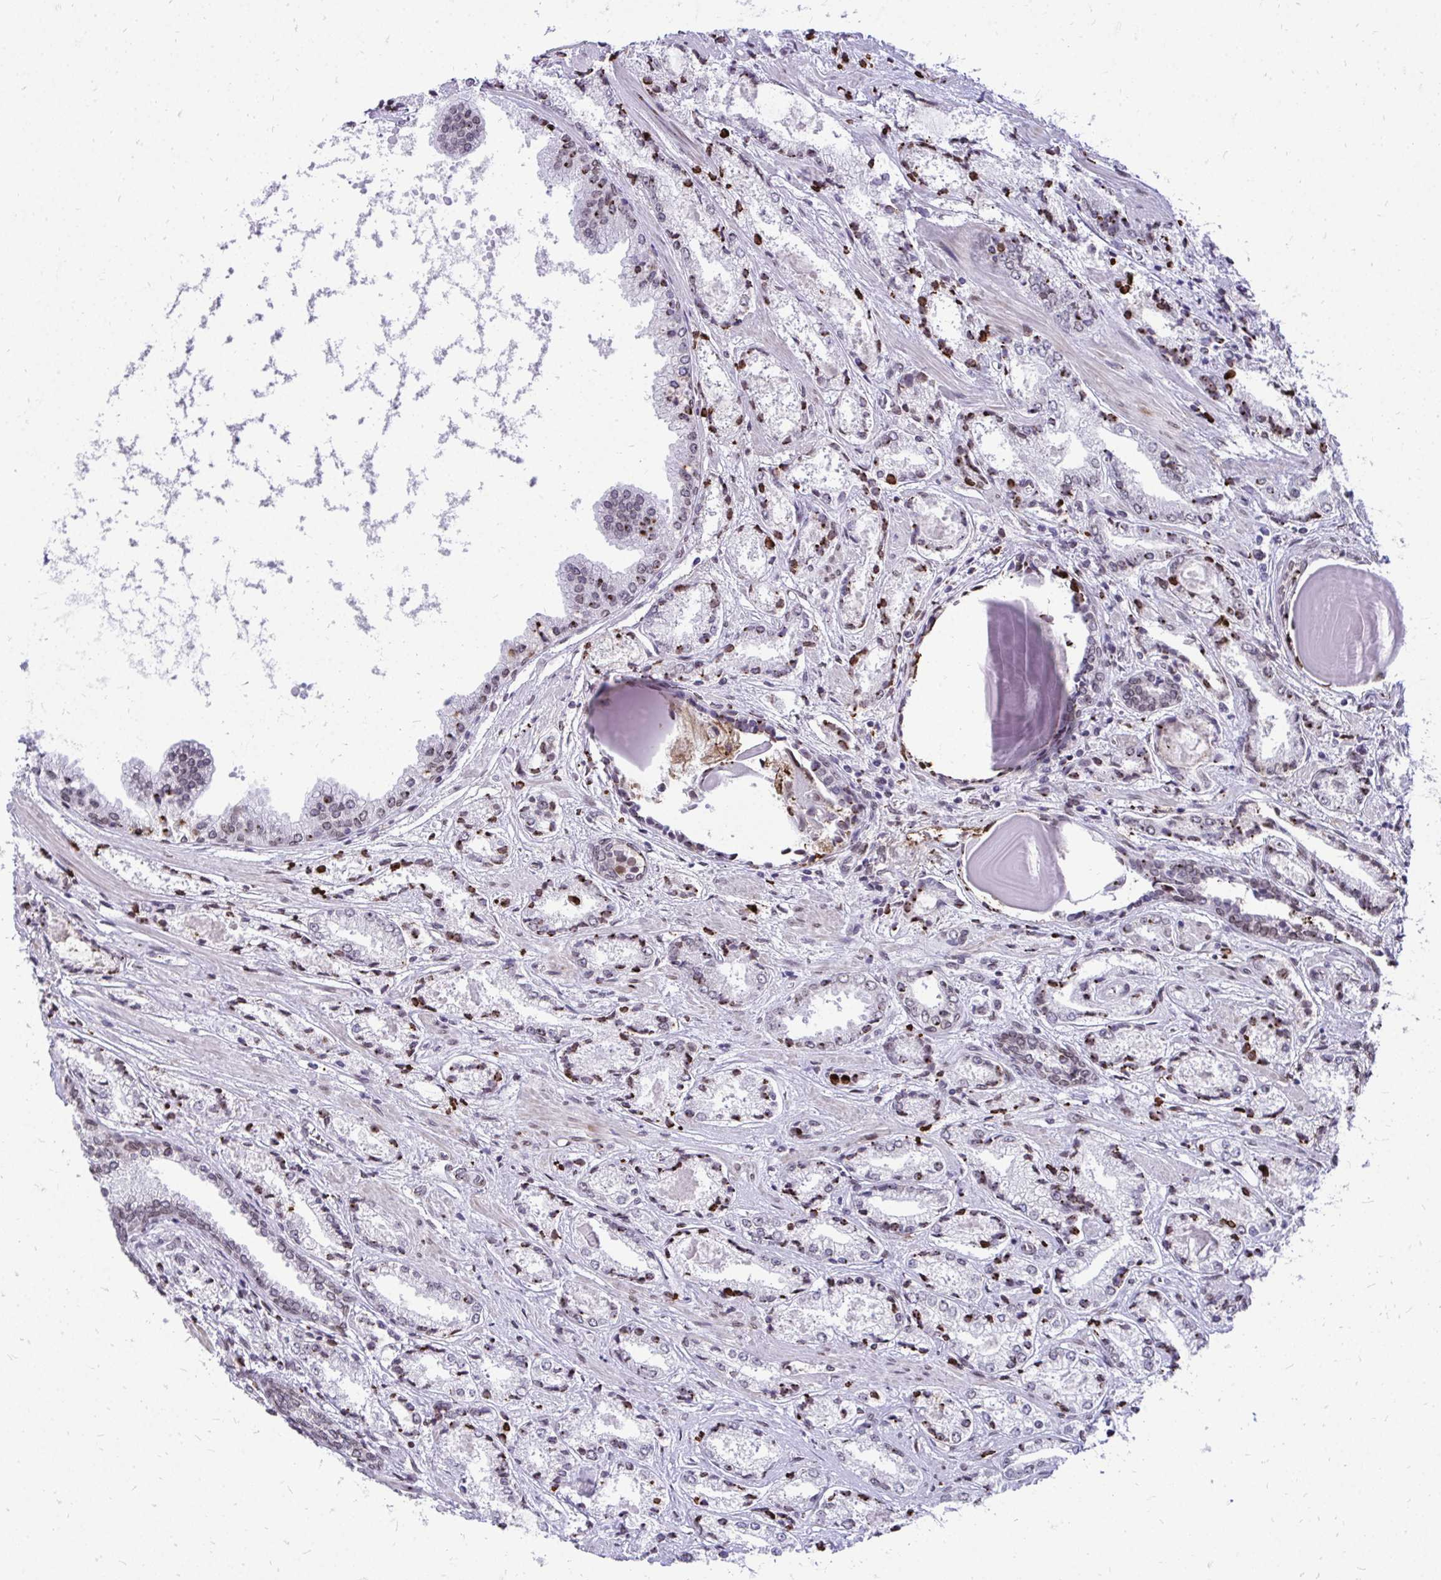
{"staining": {"intensity": "moderate", "quantity": "25%-75%", "location": "cytoplasmic/membranous,nuclear"}, "tissue": "prostate cancer", "cell_type": "Tumor cells", "image_type": "cancer", "snomed": [{"axis": "morphology", "description": "Adenocarcinoma, High grade"}, {"axis": "topography", "description": "Prostate"}], "caption": "An image of human prostate cancer (adenocarcinoma (high-grade)) stained for a protein reveals moderate cytoplasmic/membranous and nuclear brown staining in tumor cells.", "gene": "BANF1", "patient": {"sex": "male", "age": 64}}